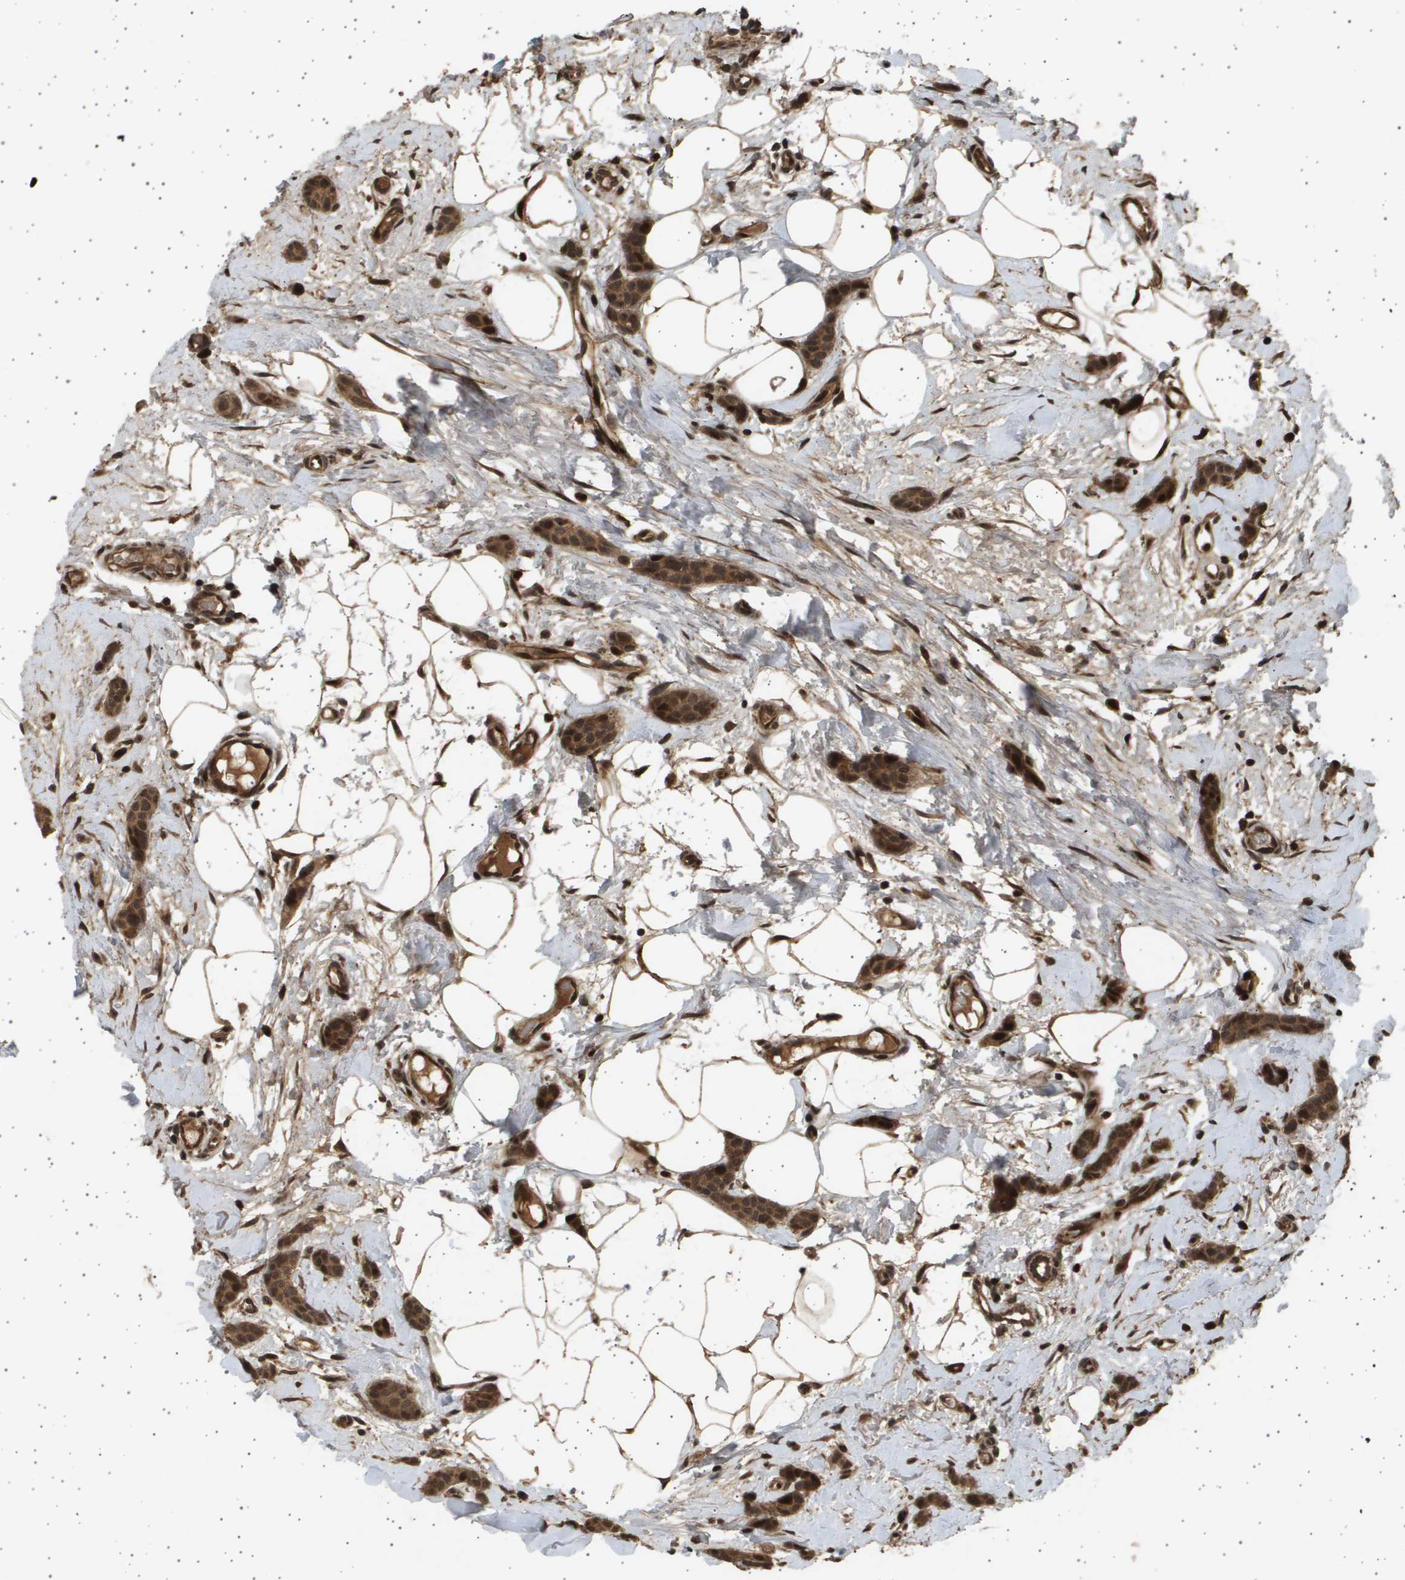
{"staining": {"intensity": "moderate", "quantity": ">75%", "location": "cytoplasmic/membranous,nuclear"}, "tissue": "breast cancer", "cell_type": "Tumor cells", "image_type": "cancer", "snomed": [{"axis": "morphology", "description": "Lobular carcinoma"}, {"axis": "topography", "description": "Skin"}, {"axis": "topography", "description": "Breast"}], "caption": "IHC micrograph of human breast lobular carcinoma stained for a protein (brown), which demonstrates medium levels of moderate cytoplasmic/membranous and nuclear staining in approximately >75% of tumor cells.", "gene": "TNRC6A", "patient": {"sex": "female", "age": 46}}